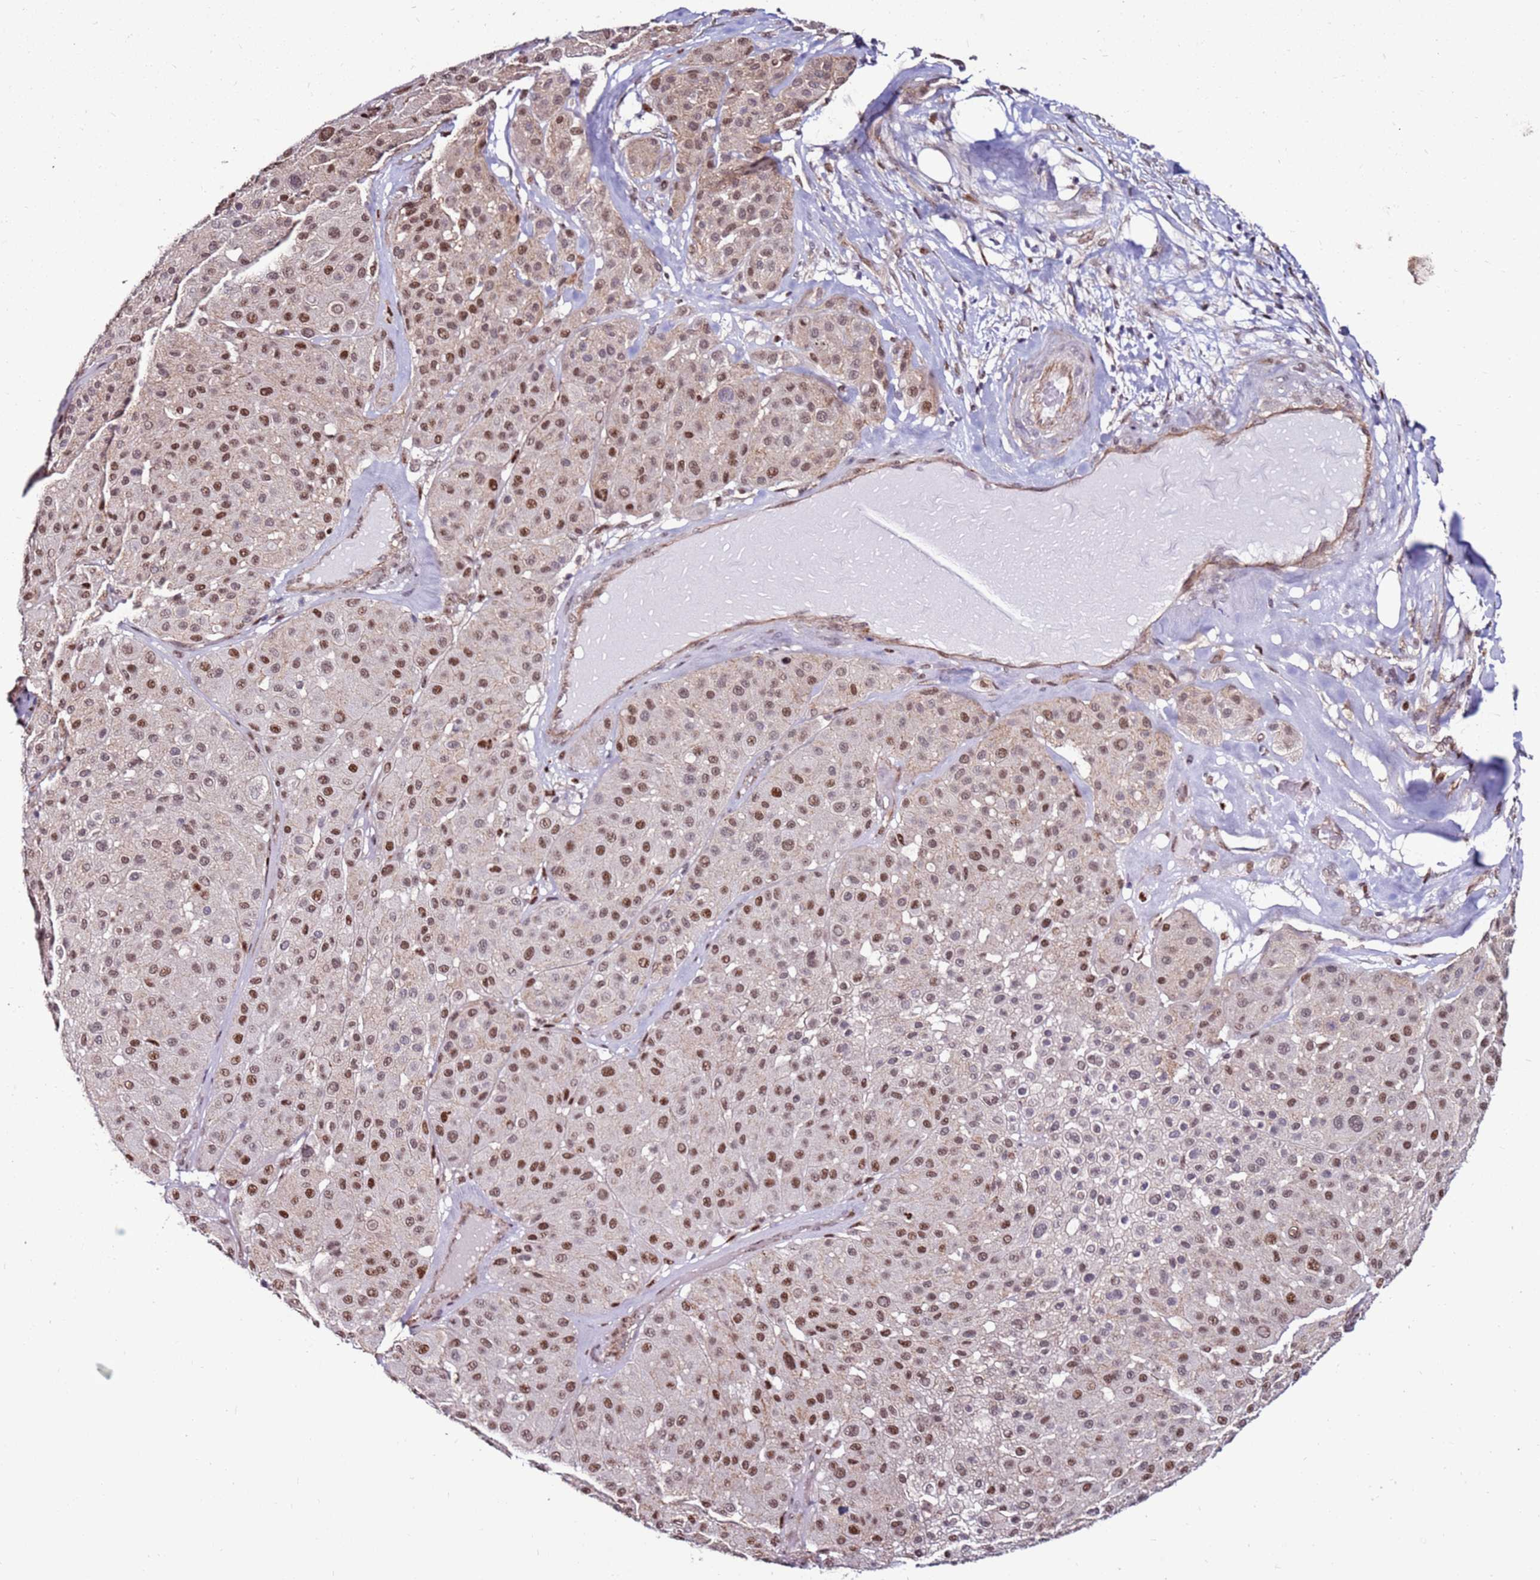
{"staining": {"intensity": "moderate", "quantity": ">75%", "location": "nuclear"}, "tissue": "melanoma", "cell_type": "Tumor cells", "image_type": "cancer", "snomed": [{"axis": "morphology", "description": "Malignant melanoma, Metastatic site"}, {"axis": "topography", "description": "Smooth muscle"}], "caption": "Melanoma was stained to show a protein in brown. There is medium levels of moderate nuclear positivity in about >75% of tumor cells.", "gene": "KPNA4", "patient": {"sex": "male", "age": 41}}